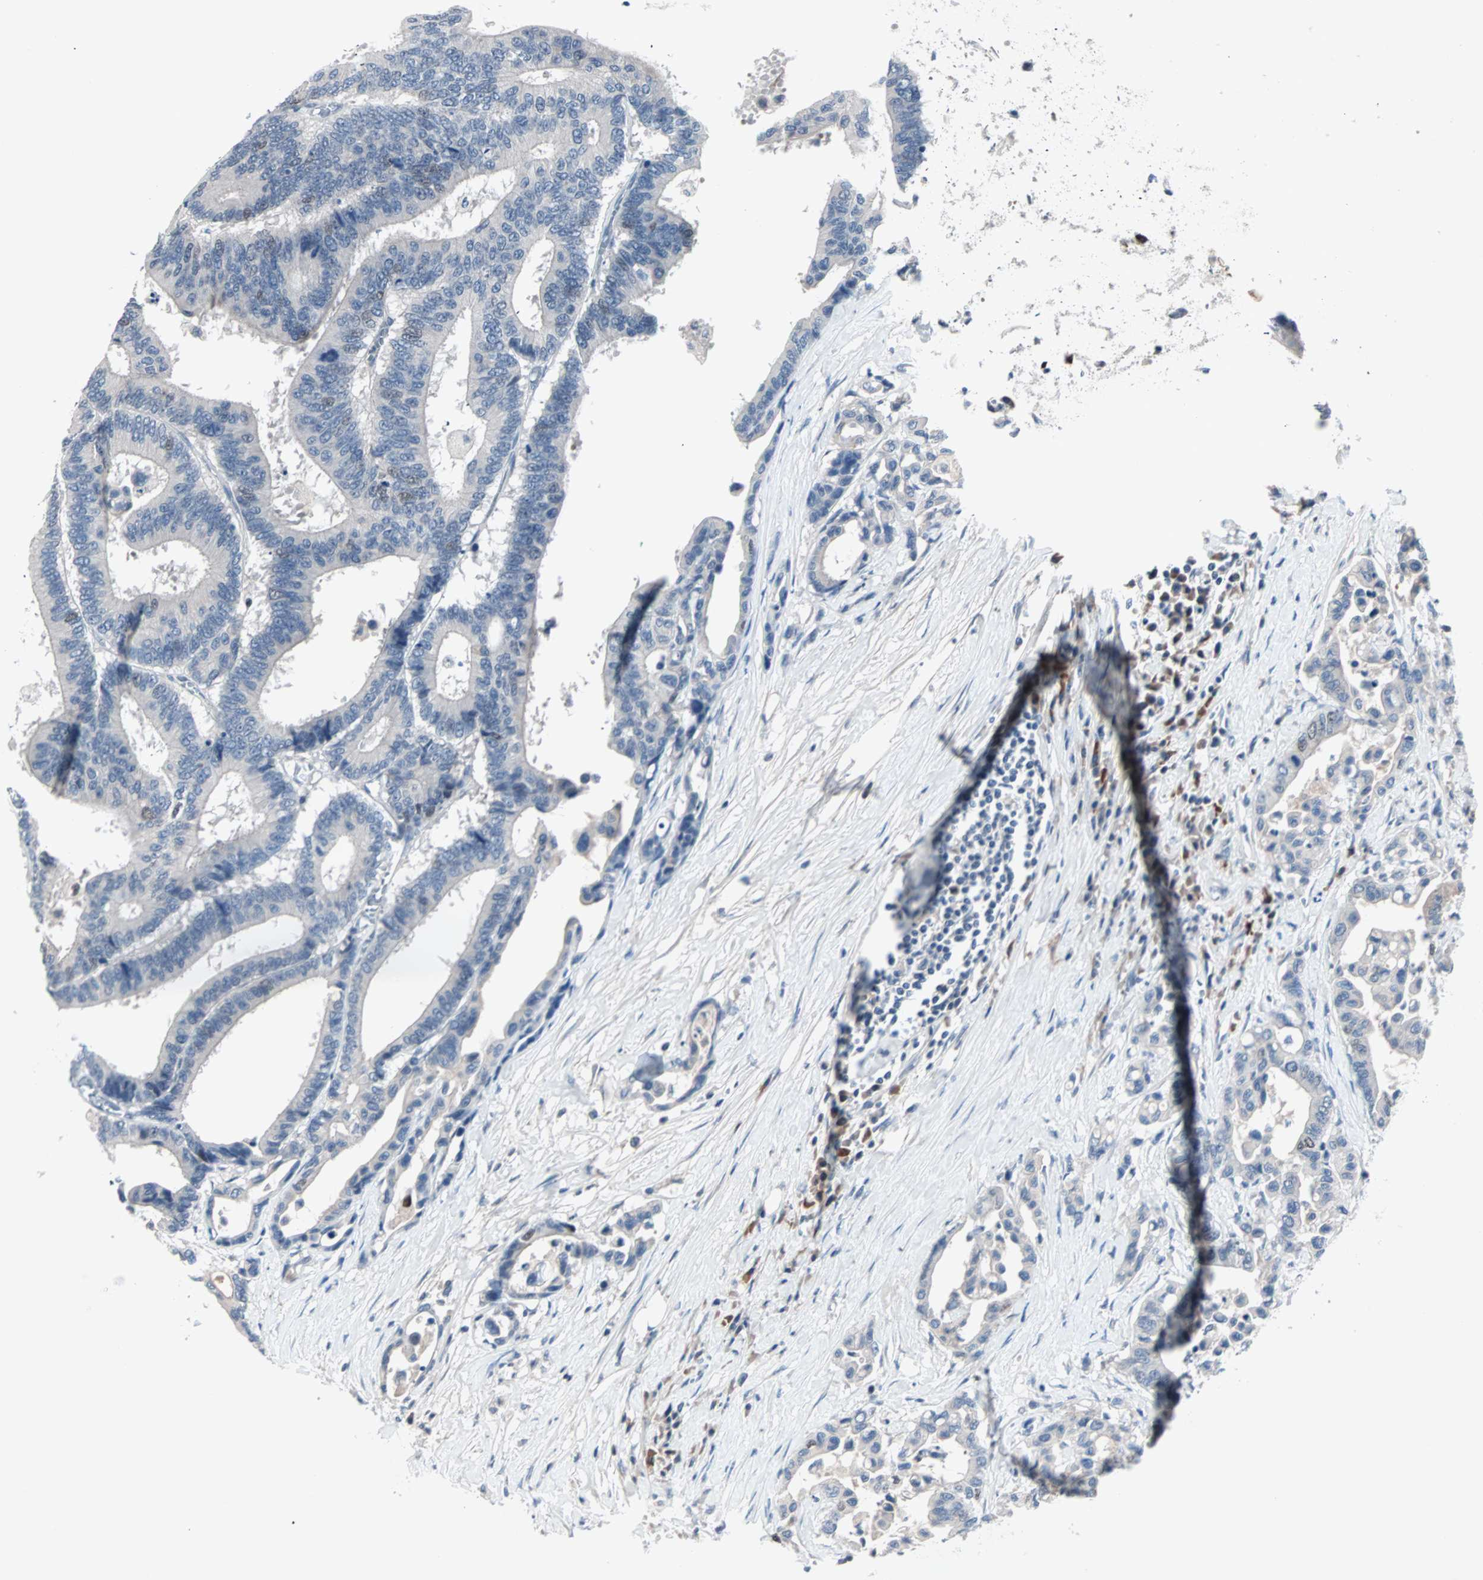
{"staining": {"intensity": "negative", "quantity": "none", "location": "none"}, "tissue": "colorectal cancer", "cell_type": "Tumor cells", "image_type": "cancer", "snomed": [{"axis": "morphology", "description": "Normal tissue, NOS"}, {"axis": "morphology", "description": "Adenocarcinoma, NOS"}, {"axis": "topography", "description": "Colon"}], "caption": "An IHC image of colorectal cancer (adenocarcinoma) is shown. There is no staining in tumor cells of colorectal cancer (adenocarcinoma). The staining is performed using DAB (3,3'-diaminobenzidine) brown chromogen with nuclei counter-stained in using hematoxylin.", "gene": "CCNE2", "patient": {"sex": "male", "age": 82}}